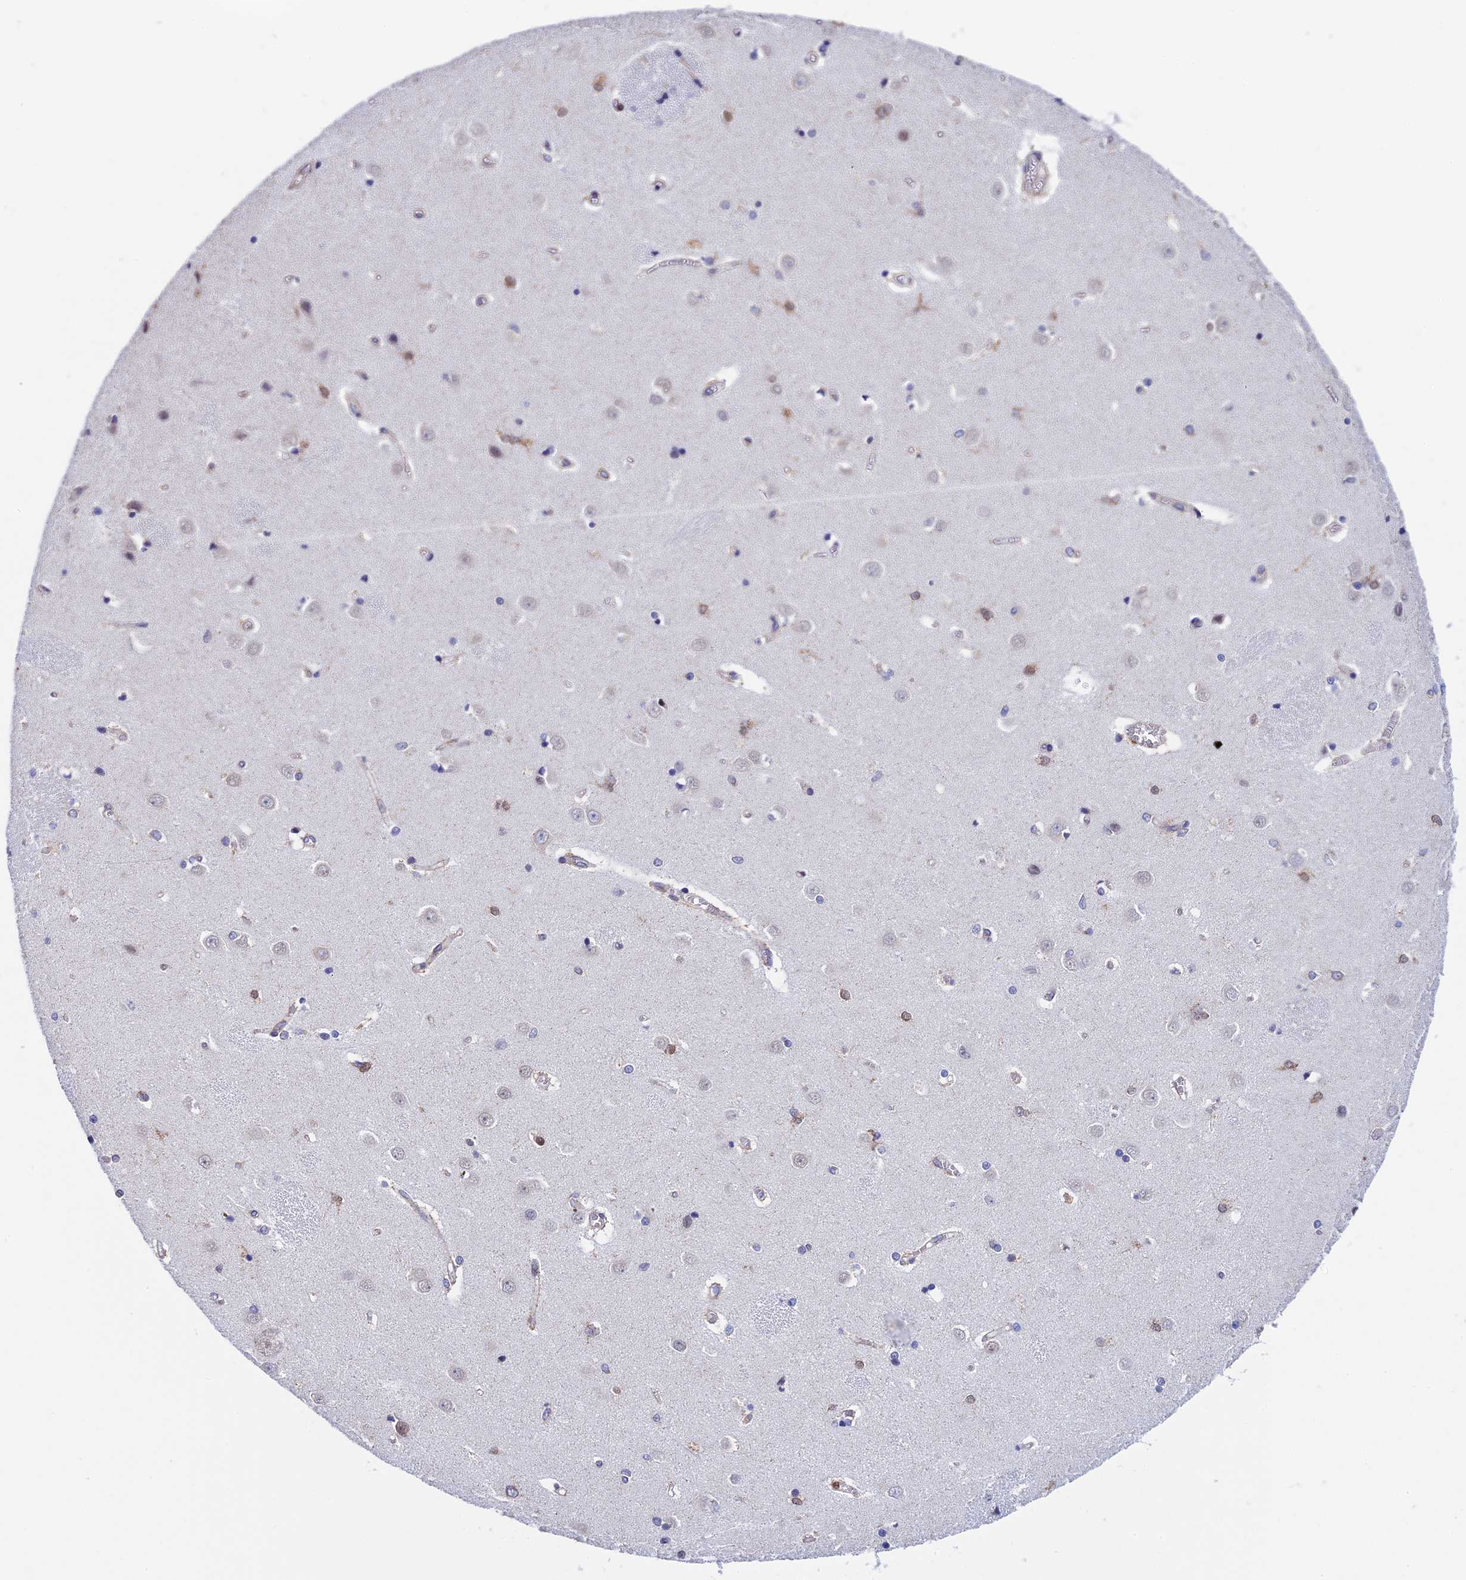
{"staining": {"intensity": "negative", "quantity": "none", "location": "none"}, "tissue": "caudate", "cell_type": "Glial cells", "image_type": "normal", "snomed": [{"axis": "morphology", "description": "Normal tissue, NOS"}, {"axis": "topography", "description": "Lateral ventricle wall"}], "caption": "This is a image of immunohistochemistry staining of benign caudate, which shows no expression in glial cells.", "gene": "SLC9A5", "patient": {"sex": "male", "age": 37}}